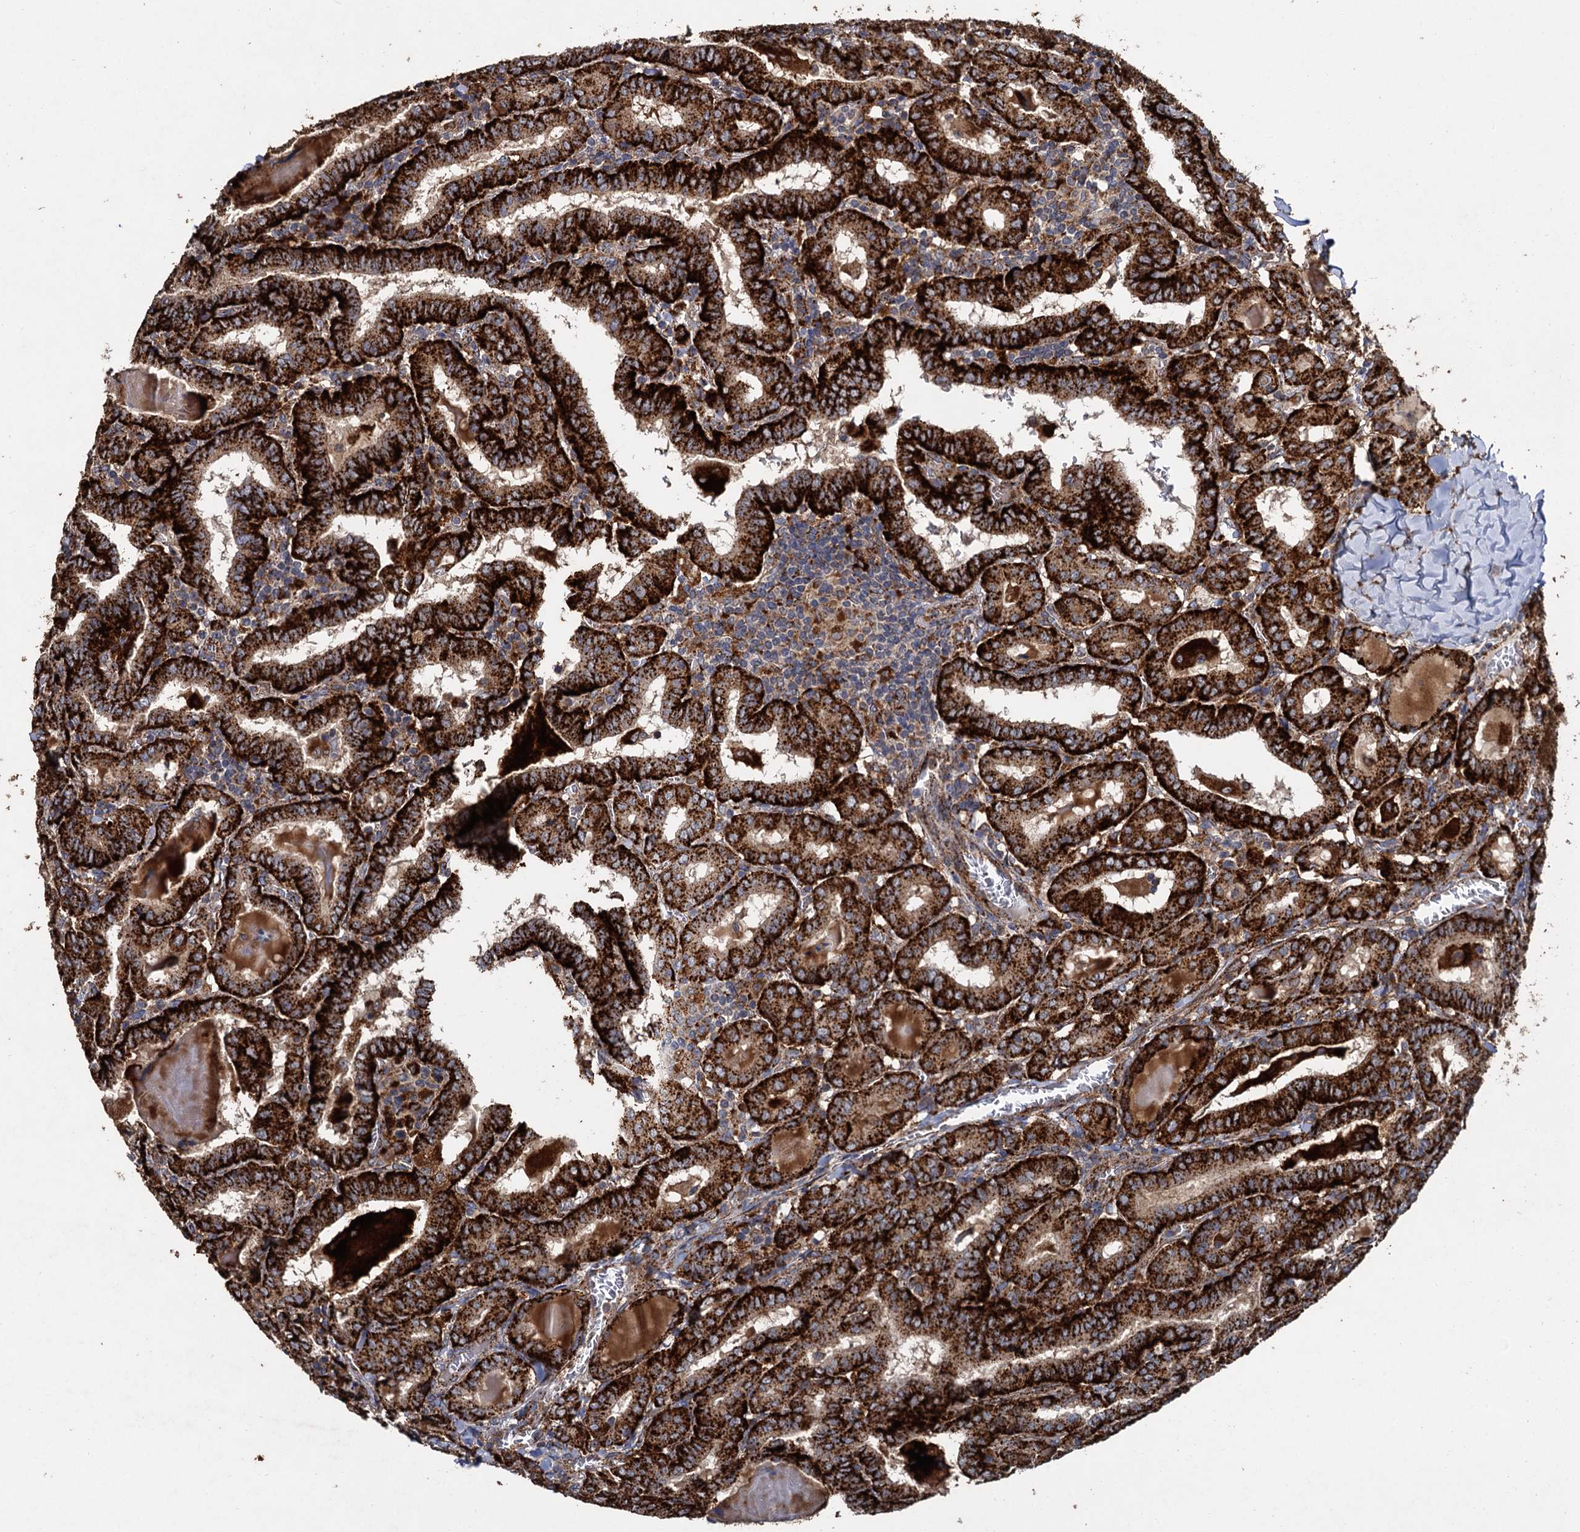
{"staining": {"intensity": "strong", "quantity": ">75%", "location": "cytoplasmic/membranous"}, "tissue": "thyroid cancer", "cell_type": "Tumor cells", "image_type": "cancer", "snomed": [{"axis": "morphology", "description": "Papillary adenocarcinoma, NOS"}, {"axis": "topography", "description": "Thyroid gland"}], "caption": "Immunohistochemistry micrograph of neoplastic tissue: thyroid cancer (papillary adenocarcinoma) stained using IHC exhibits high levels of strong protein expression localized specifically in the cytoplasmic/membranous of tumor cells, appearing as a cytoplasmic/membranous brown color.", "gene": "GBA1", "patient": {"sex": "female", "age": 72}}